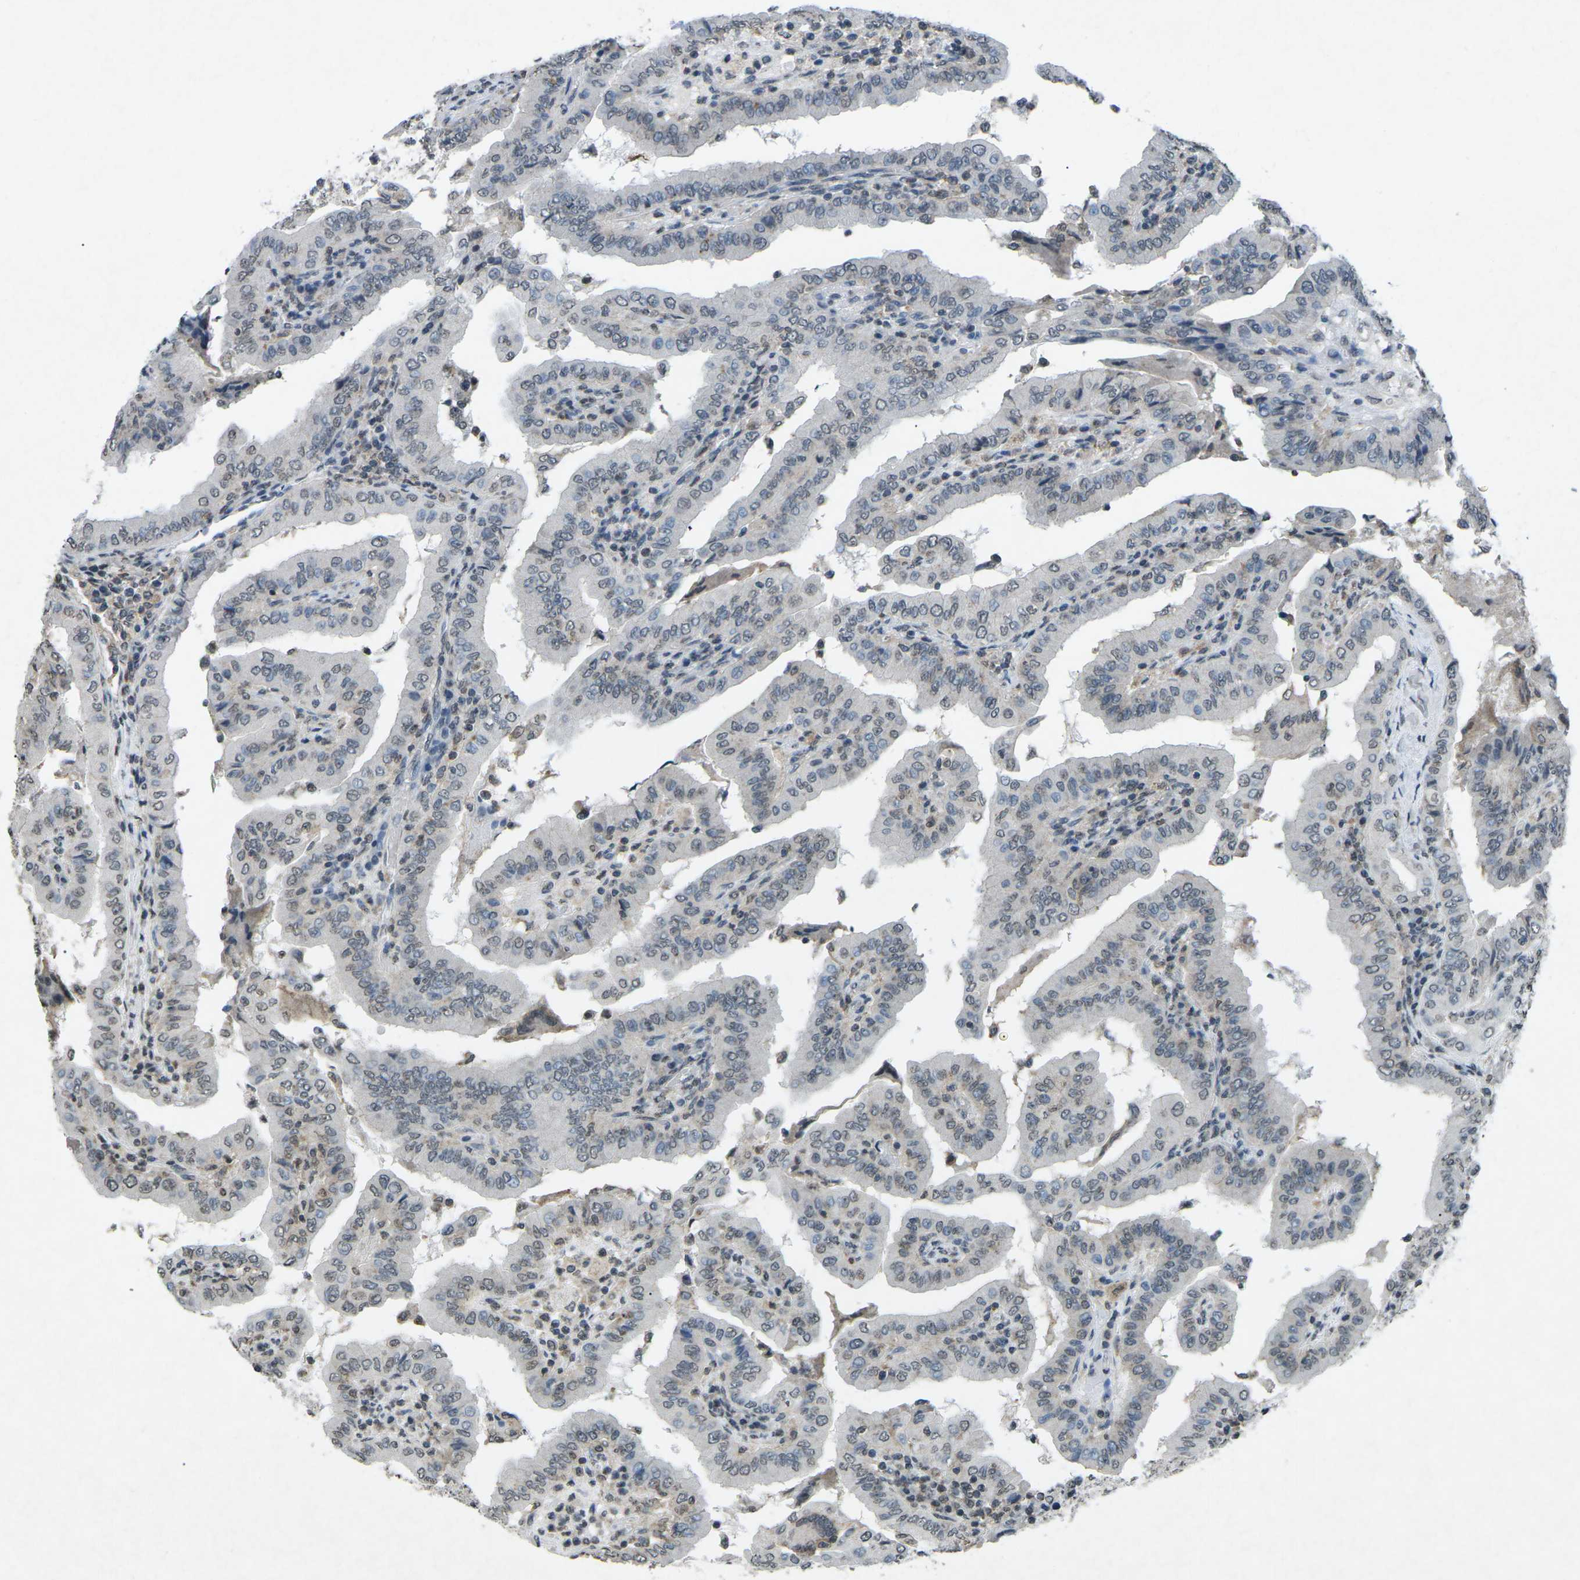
{"staining": {"intensity": "weak", "quantity": "<25%", "location": "nuclear"}, "tissue": "thyroid cancer", "cell_type": "Tumor cells", "image_type": "cancer", "snomed": [{"axis": "morphology", "description": "Papillary adenocarcinoma, NOS"}, {"axis": "topography", "description": "Thyroid gland"}], "caption": "Photomicrograph shows no protein expression in tumor cells of thyroid cancer tissue.", "gene": "TFR2", "patient": {"sex": "male", "age": 33}}